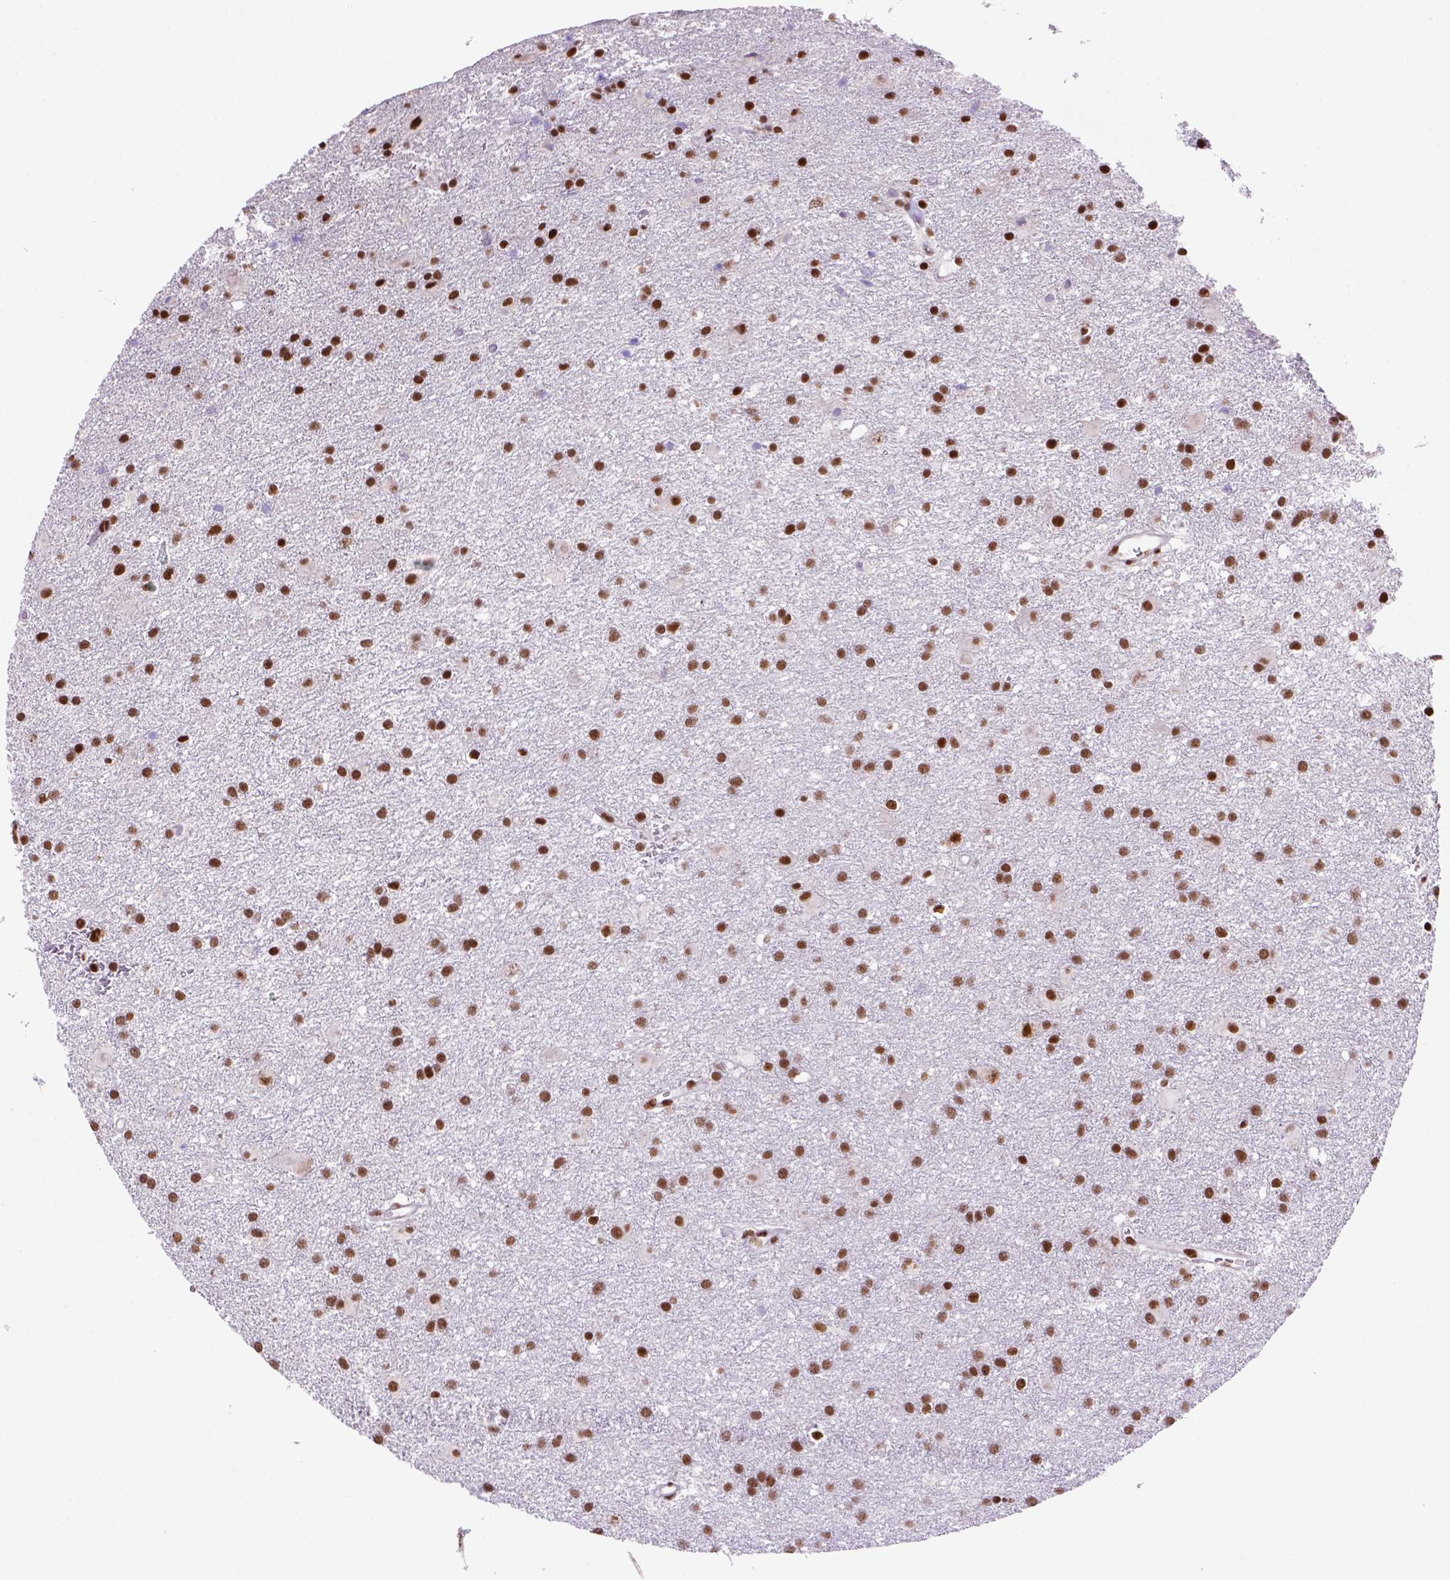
{"staining": {"intensity": "strong", "quantity": ">75%", "location": "nuclear"}, "tissue": "glioma", "cell_type": "Tumor cells", "image_type": "cancer", "snomed": [{"axis": "morphology", "description": "Glioma, malignant, Low grade"}, {"axis": "topography", "description": "Brain"}], "caption": "Malignant glioma (low-grade) was stained to show a protein in brown. There is high levels of strong nuclear staining in approximately >75% of tumor cells.", "gene": "NSMCE2", "patient": {"sex": "male", "age": 58}}